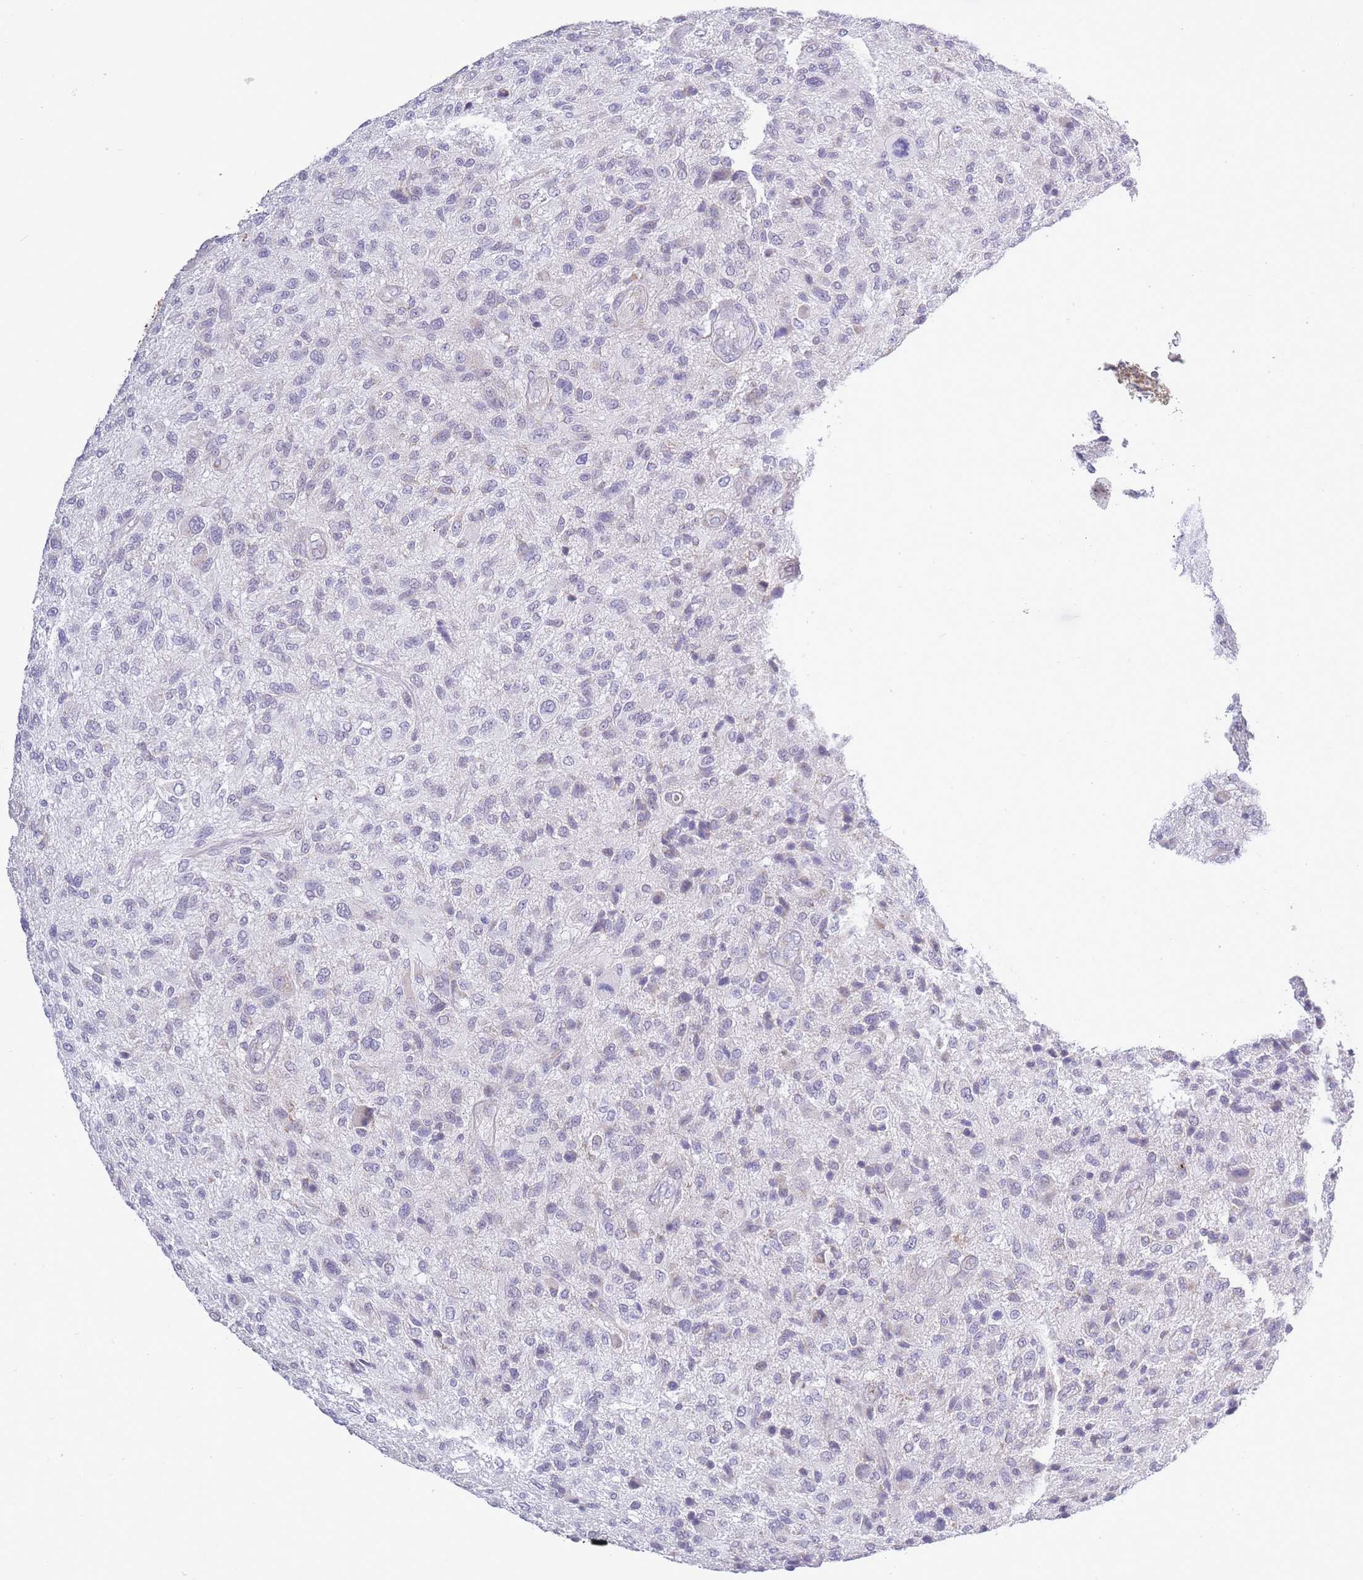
{"staining": {"intensity": "negative", "quantity": "none", "location": "none"}, "tissue": "glioma", "cell_type": "Tumor cells", "image_type": "cancer", "snomed": [{"axis": "morphology", "description": "Glioma, malignant, High grade"}, {"axis": "topography", "description": "Brain"}], "caption": "Malignant glioma (high-grade) was stained to show a protein in brown. There is no significant expression in tumor cells.", "gene": "ZBTB24", "patient": {"sex": "male", "age": 47}}